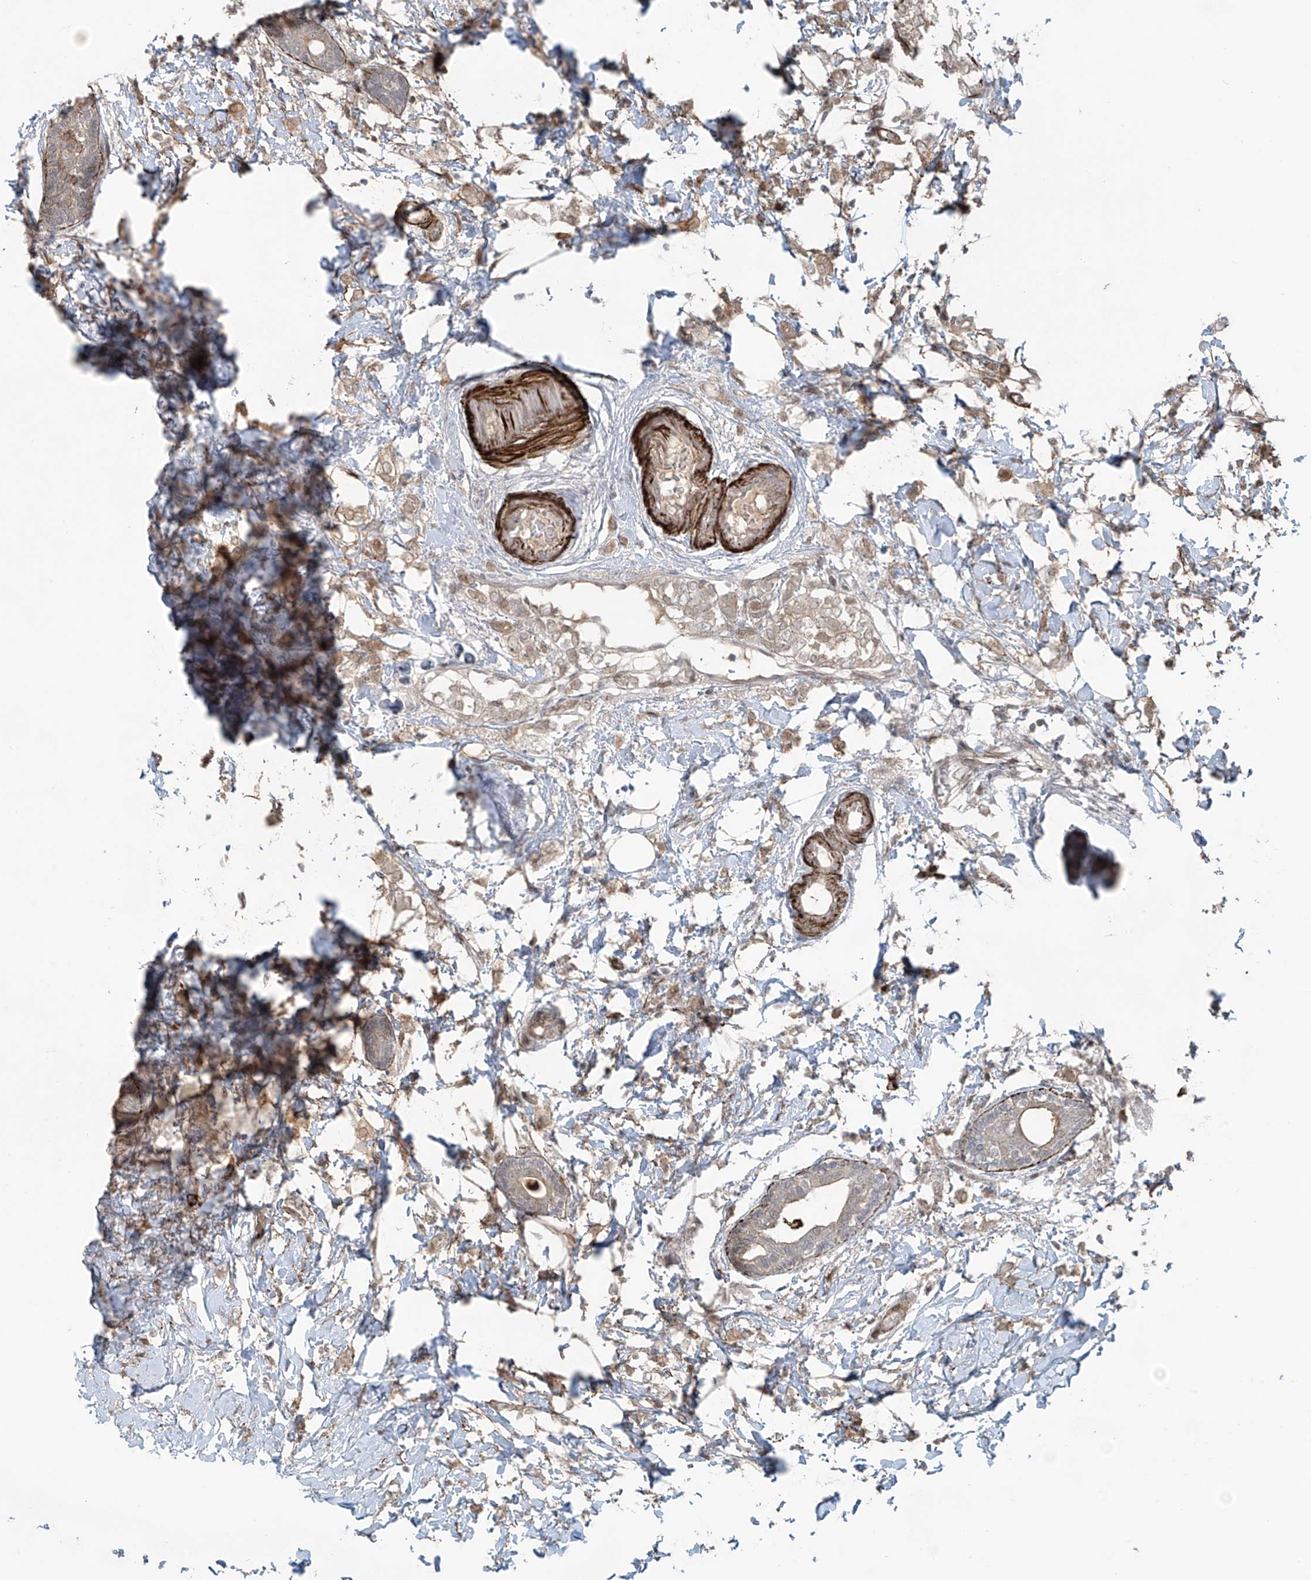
{"staining": {"intensity": "weak", "quantity": "25%-75%", "location": "cytoplasmic/membranous"}, "tissue": "breast cancer", "cell_type": "Tumor cells", "image_type": "cancer", "snomed": [{"axis": "morphology", "description": "Normal tissue, NOS"}, {"axis": "morphology", "description": "Lobular carcinoma"}, {"axis": "topography", "description": "Breast"}], "caption": "Breast cancer (lobular carcinoma) tissue reveals weak cytoplasmic/membranous positivity in about 25%-75% of tumor cells", "gene": "RASGEF1A", "patient": {"sex": "female", "age": 47}}